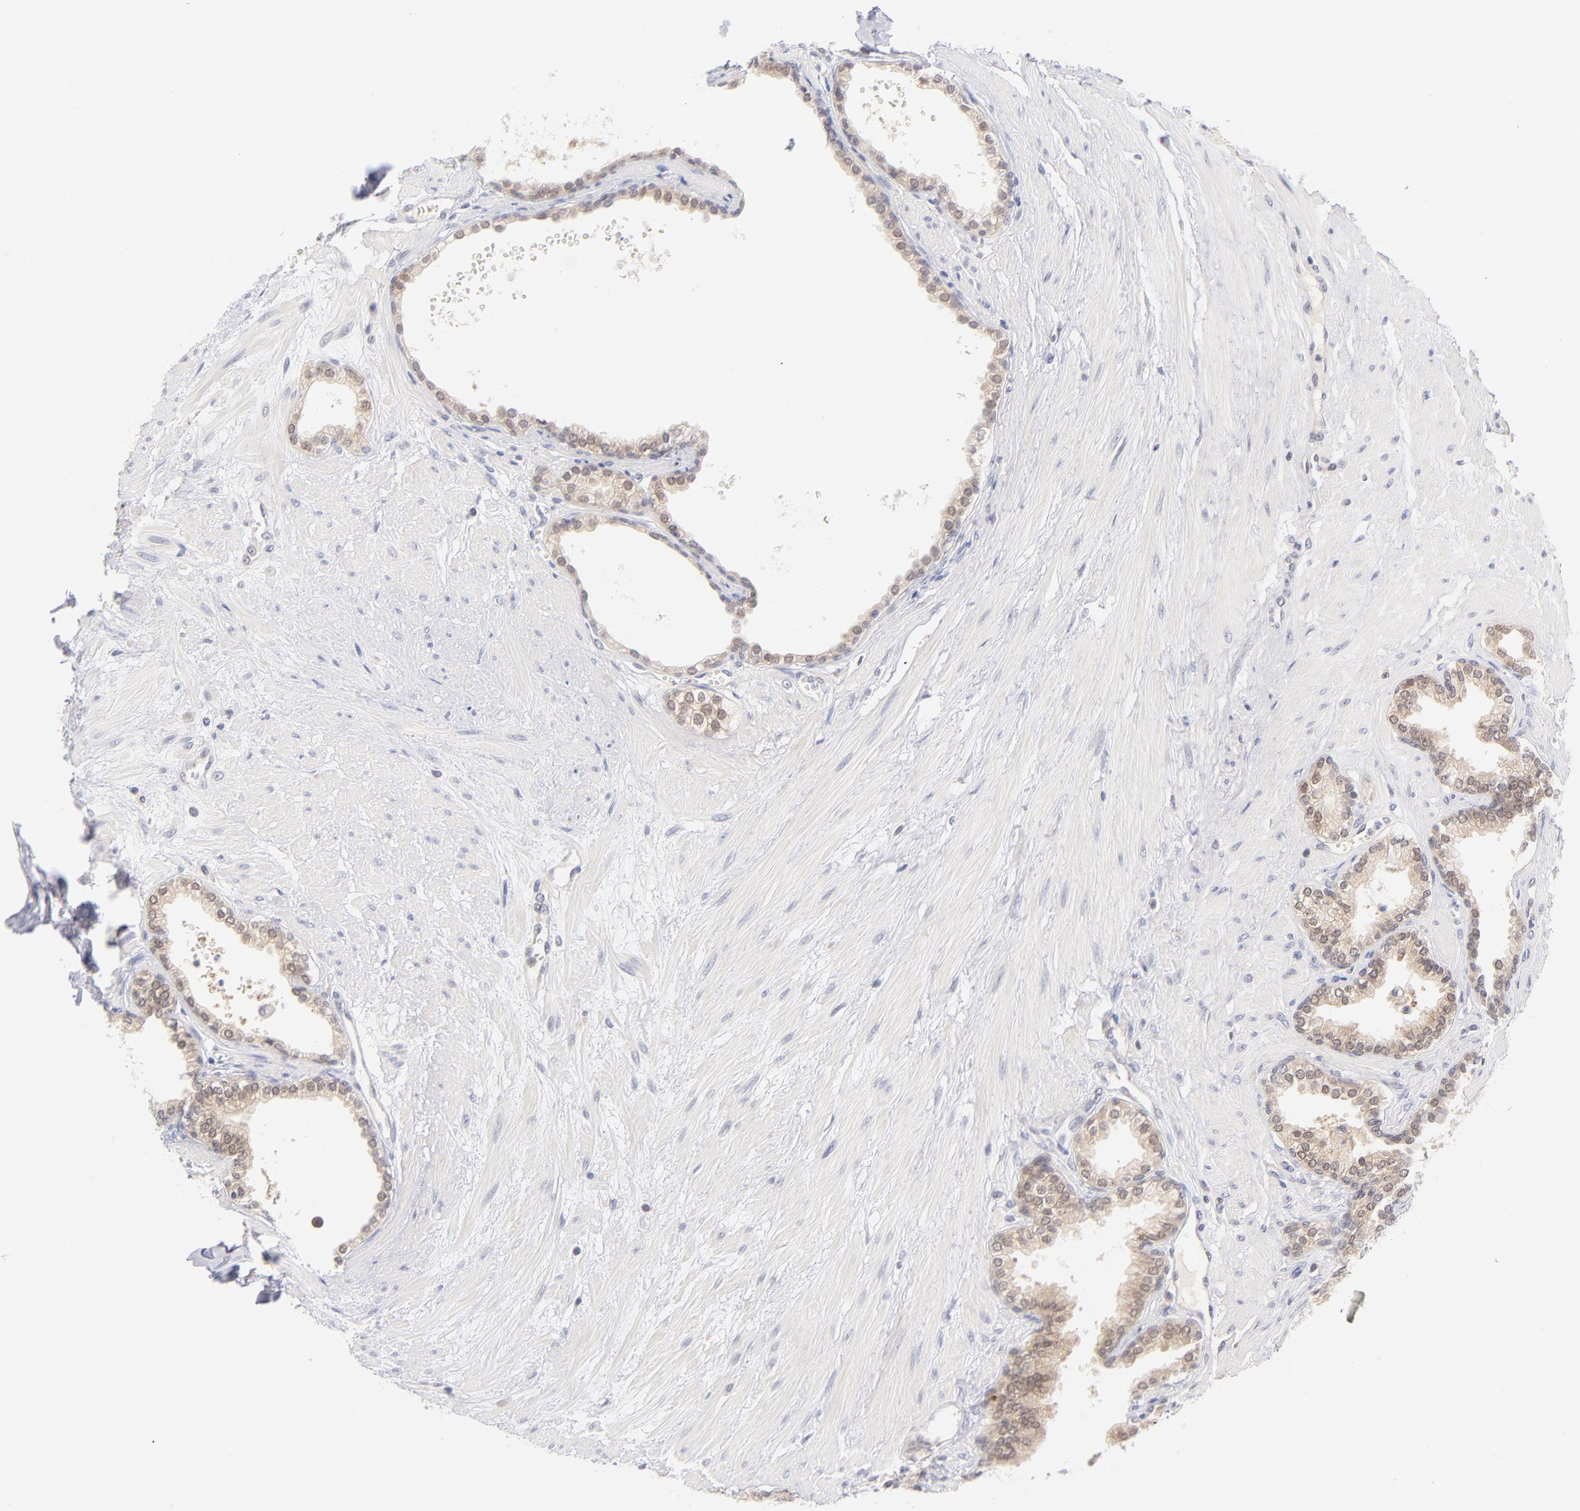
{"staining": {"intensity": "weak", "quantity": "25%-75%", "location": "cytoplasmic/membranous,nuclear"}, "tissue": "prostate", "cell_type": "Glandular cells", "image_type": "normal", "snomed": [{"axis": "morphology", "description": "Normal tissue, NOS"}, {"axis": "topography", "description": "Prostate"}], "caption": "Protein staining demonstrates weak cytoplasmic/membranous,nuclear expression in about 25%-75% of glandular cells in unremarkable prostate.", "gene": "CASP6", "patient": {"sex": "male", "age": 64}}